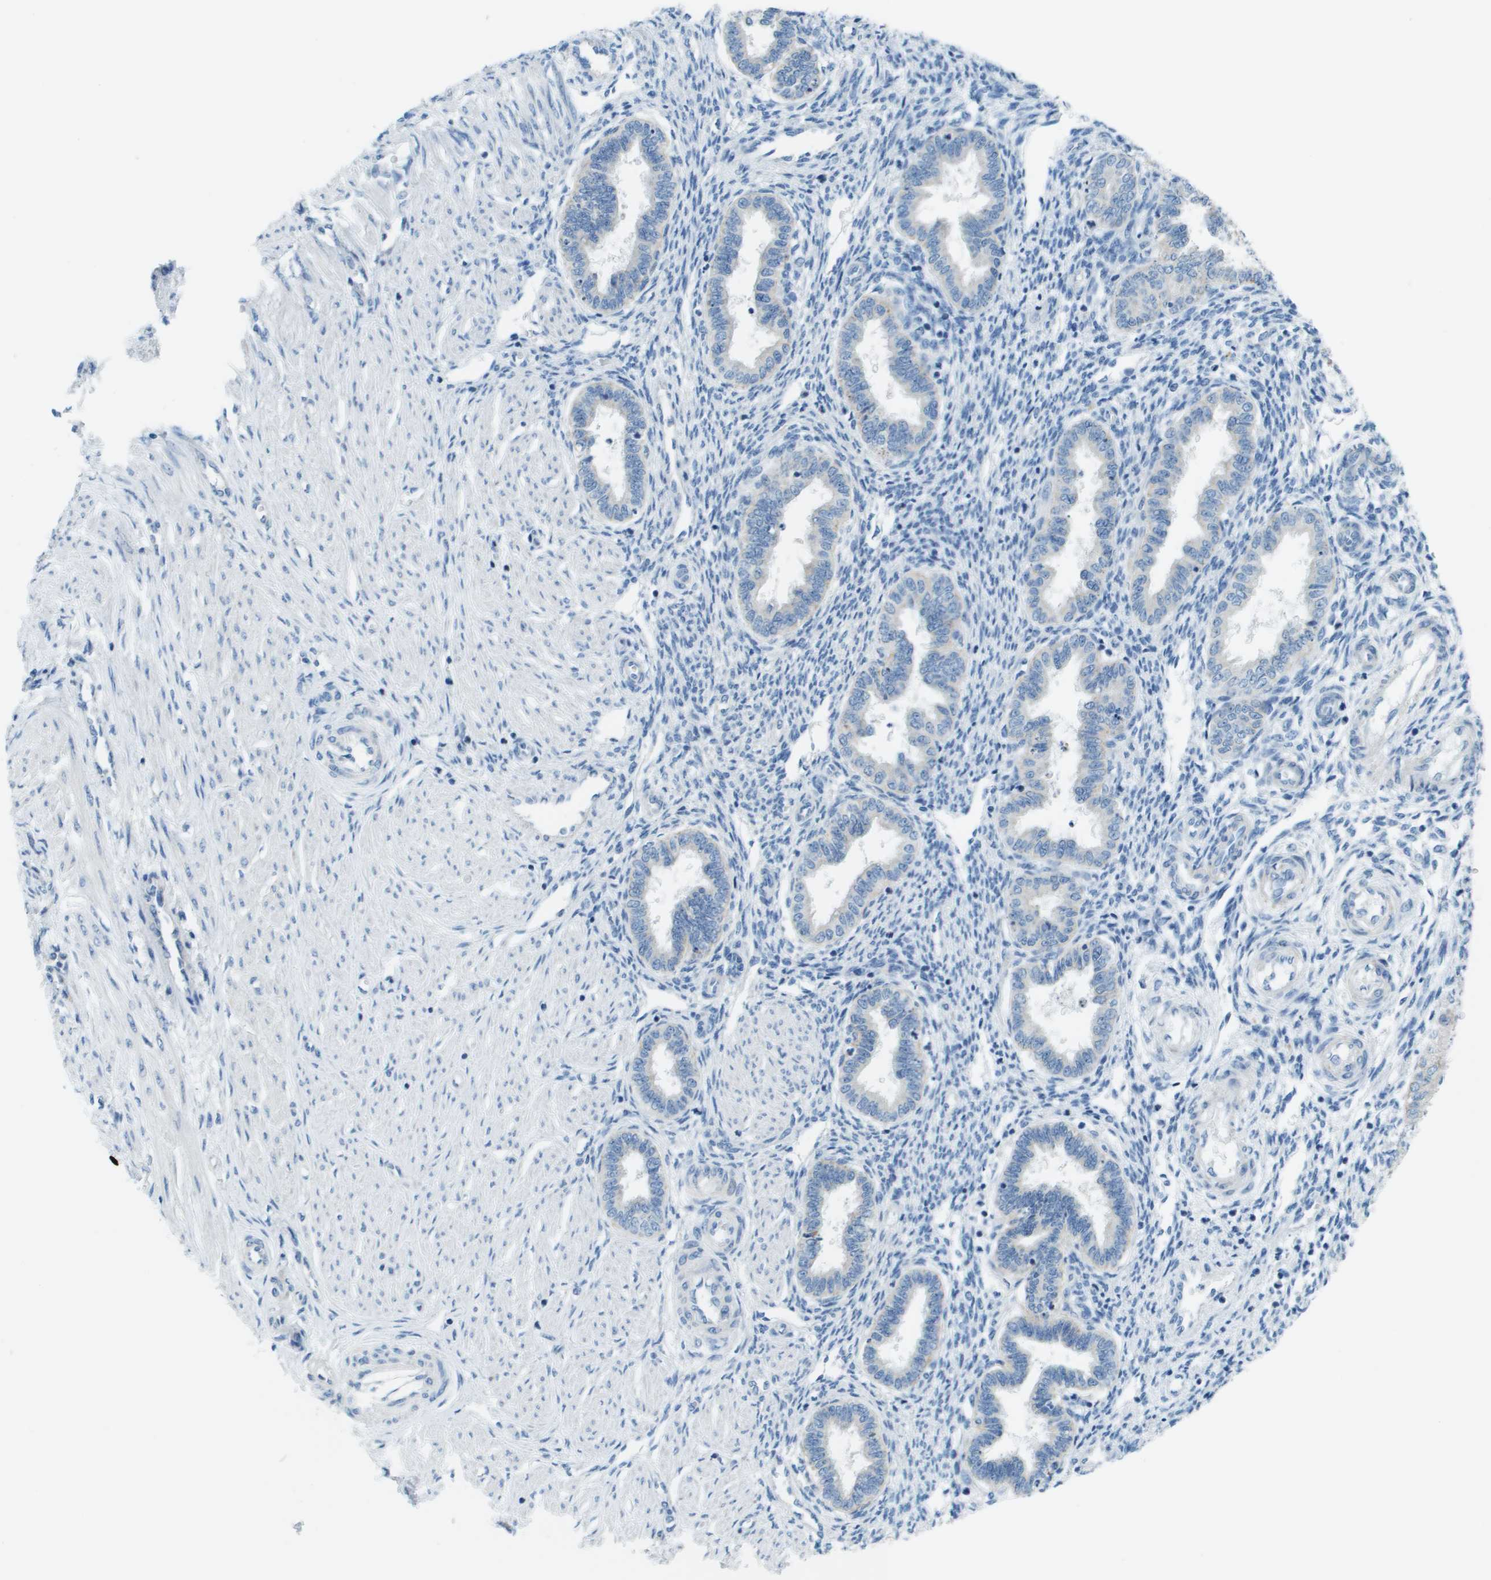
{"staining": {"intensity": "negative", "quantity": "none", "location": "none"}, "tissue": "endometrium", "cell_type": "Cells in endometrial stroma", "image_type": "normal", "snomed": [{"axis": "morphology", "description": "Normal tissue, NOS"}, {"axis": "topography", "description": "Endometrium"}], "caption": "IHC of normal human endometrium demonstrates no expression in cells in endometrial stroma.", "gene": "SDC1", "patient": {"sex": "female", "age": 33}}